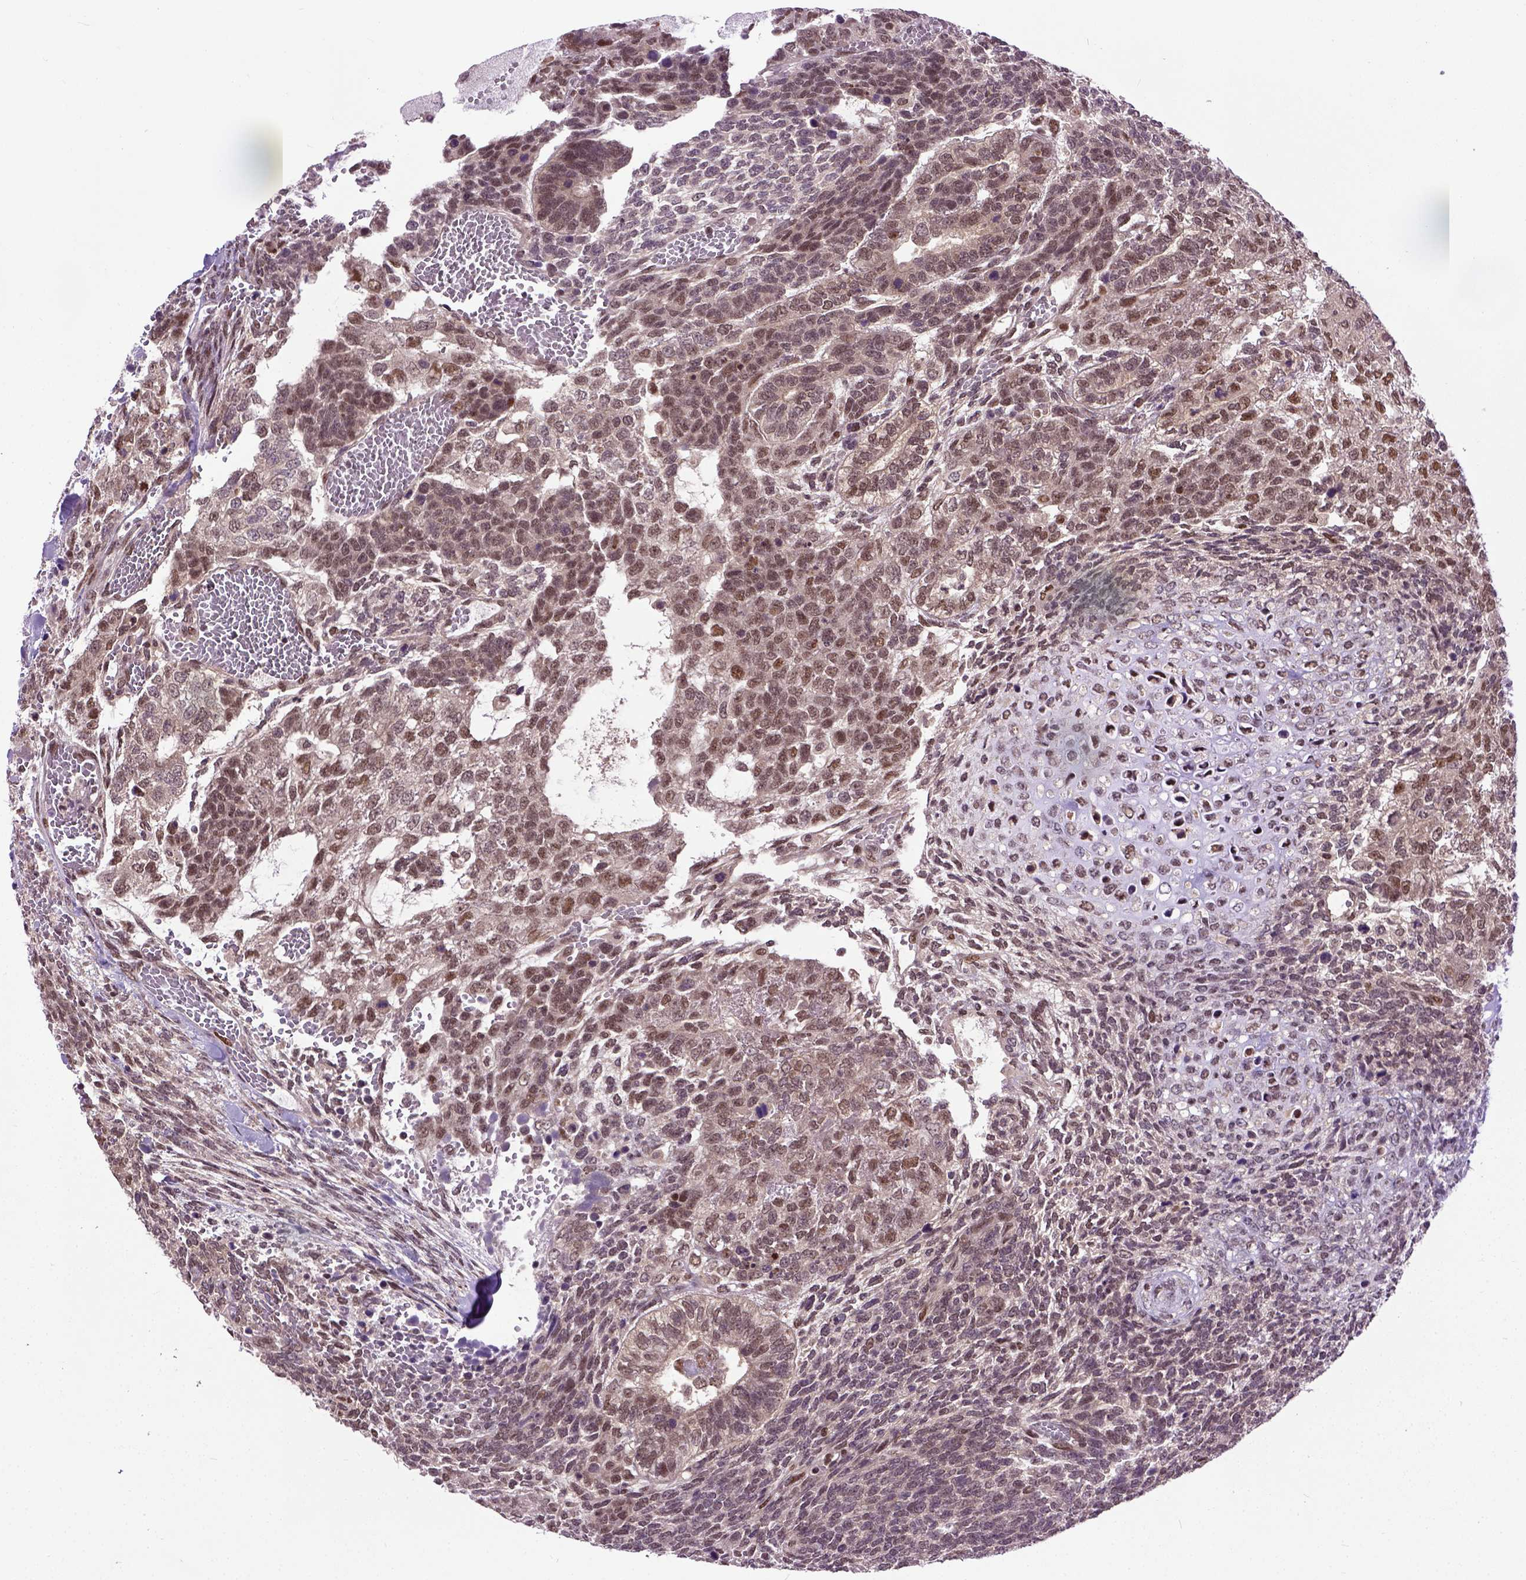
{"staining": {"intensity": "moderate", "quantity": ">75%", "location": "nuclear"}, "tissue": "testis cancer", "cell_type": "Tumor cells", "image_type": "cancer", "snomed": [{"axis": "morphology", "description": "Normal tissue, NOS"}, {"axis": "morphology", "description": "Carcinoma, Embryonal, NOS"}, {"axis": "topography", "description": "Testis"}, {"axis": "topography", "description": "Epididymis"}], "caption": "Testis embryonal carcinoma stained for a protein demonstrates moderate nuclear positivity in tumor cells.", "gene": "UBA3", "patient": {"sex": "male", "age": 23}}